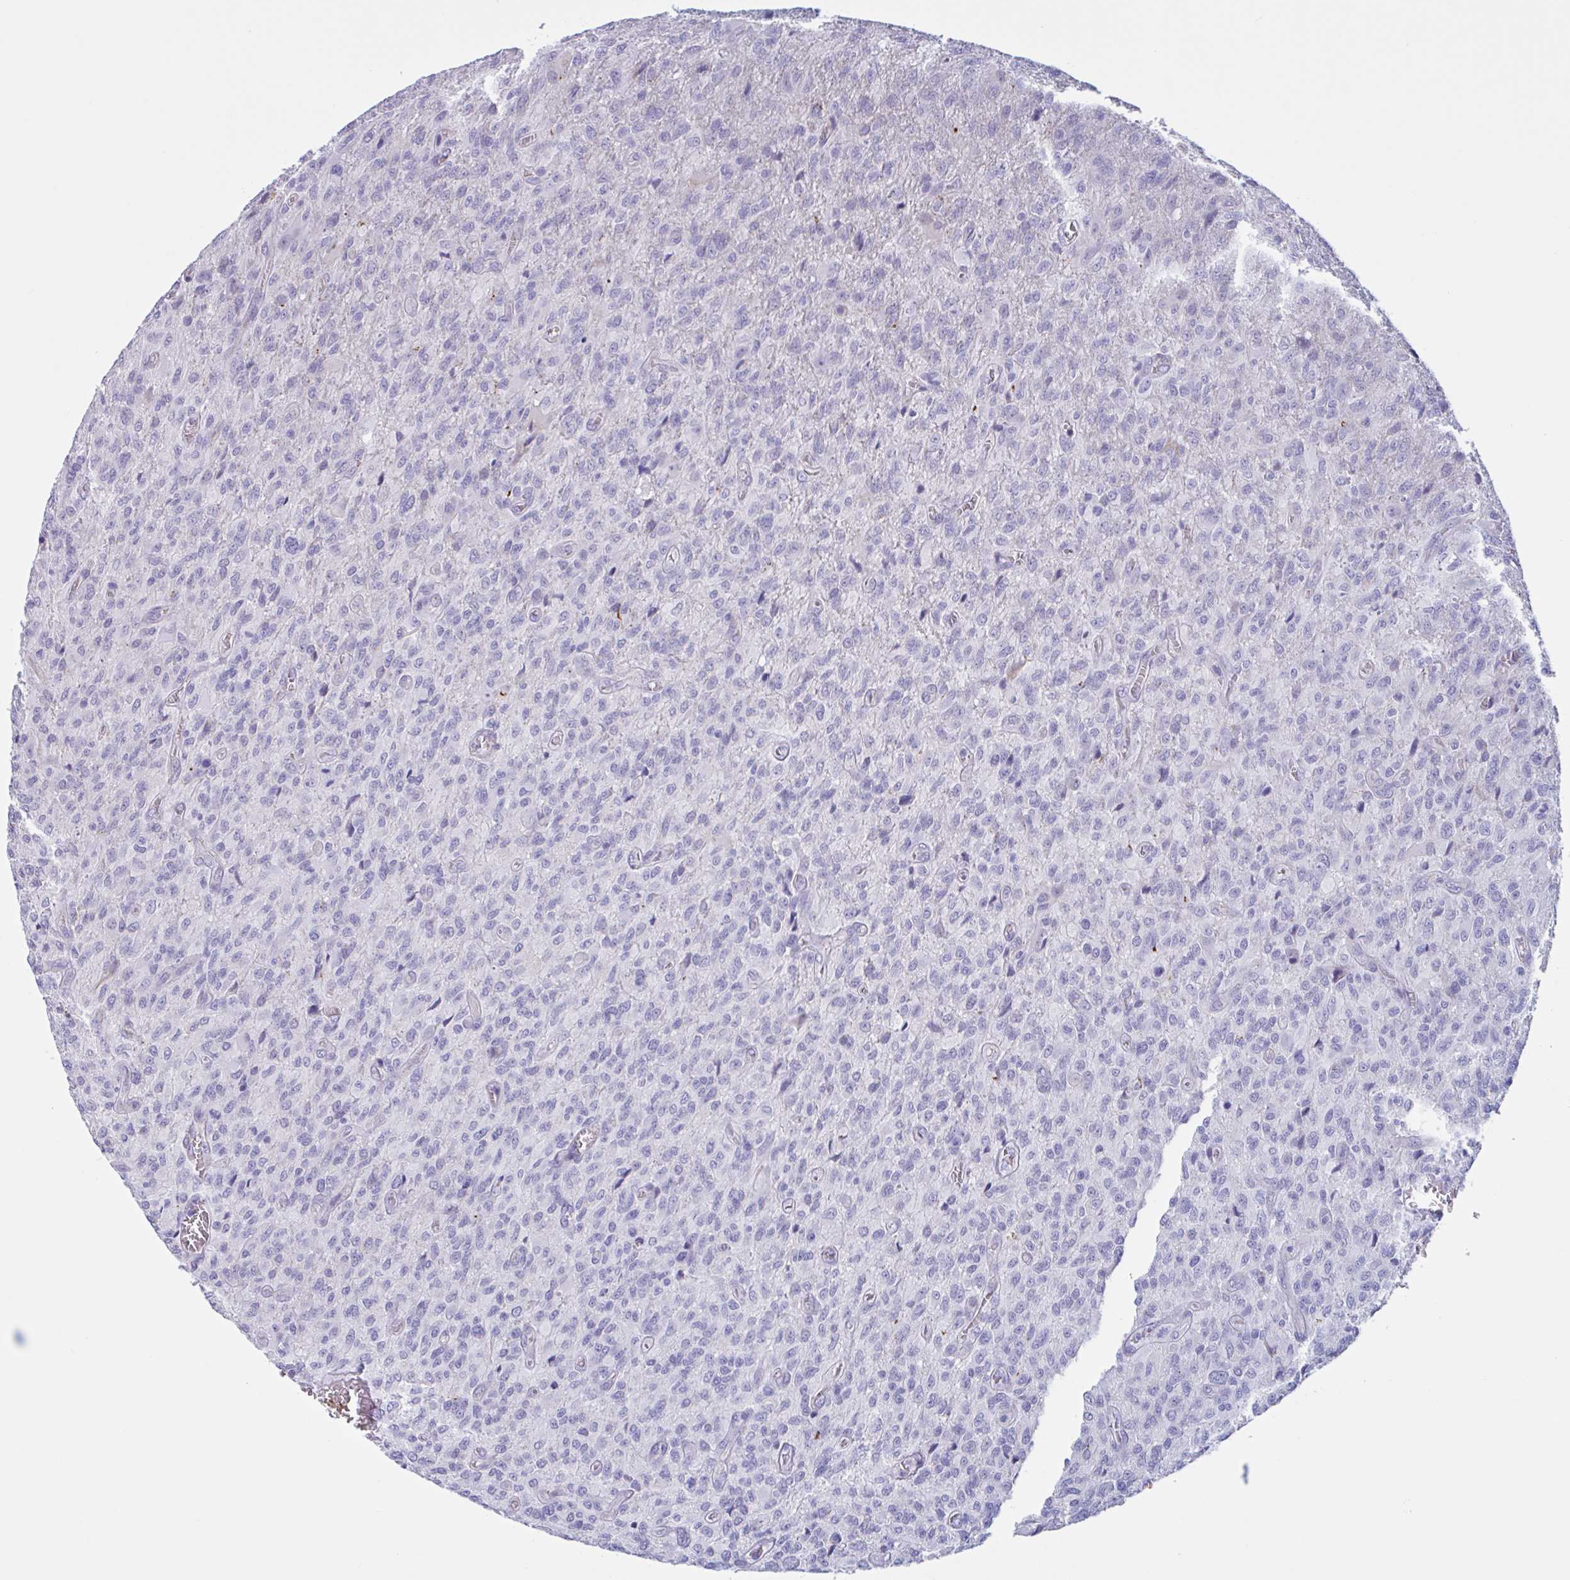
{"staining": {"intensity": "negative", "quantity": "none", "location": "none"}, "tissue": "glioma", "cell_type": "Tumor cells", "image_type": "cancer", "snomed": [{"axis": "morphology", "description": "Glioma, malignant, High grade"}, {"axis": "topography", "description": "Brain"}], "caption": "An immunohistochemistry photomicrograph of glioma is shown. There is no staining in tumor cells of glioma.", "gene": "MS4A14", "patient": {"sex": "male", "age": 61}}